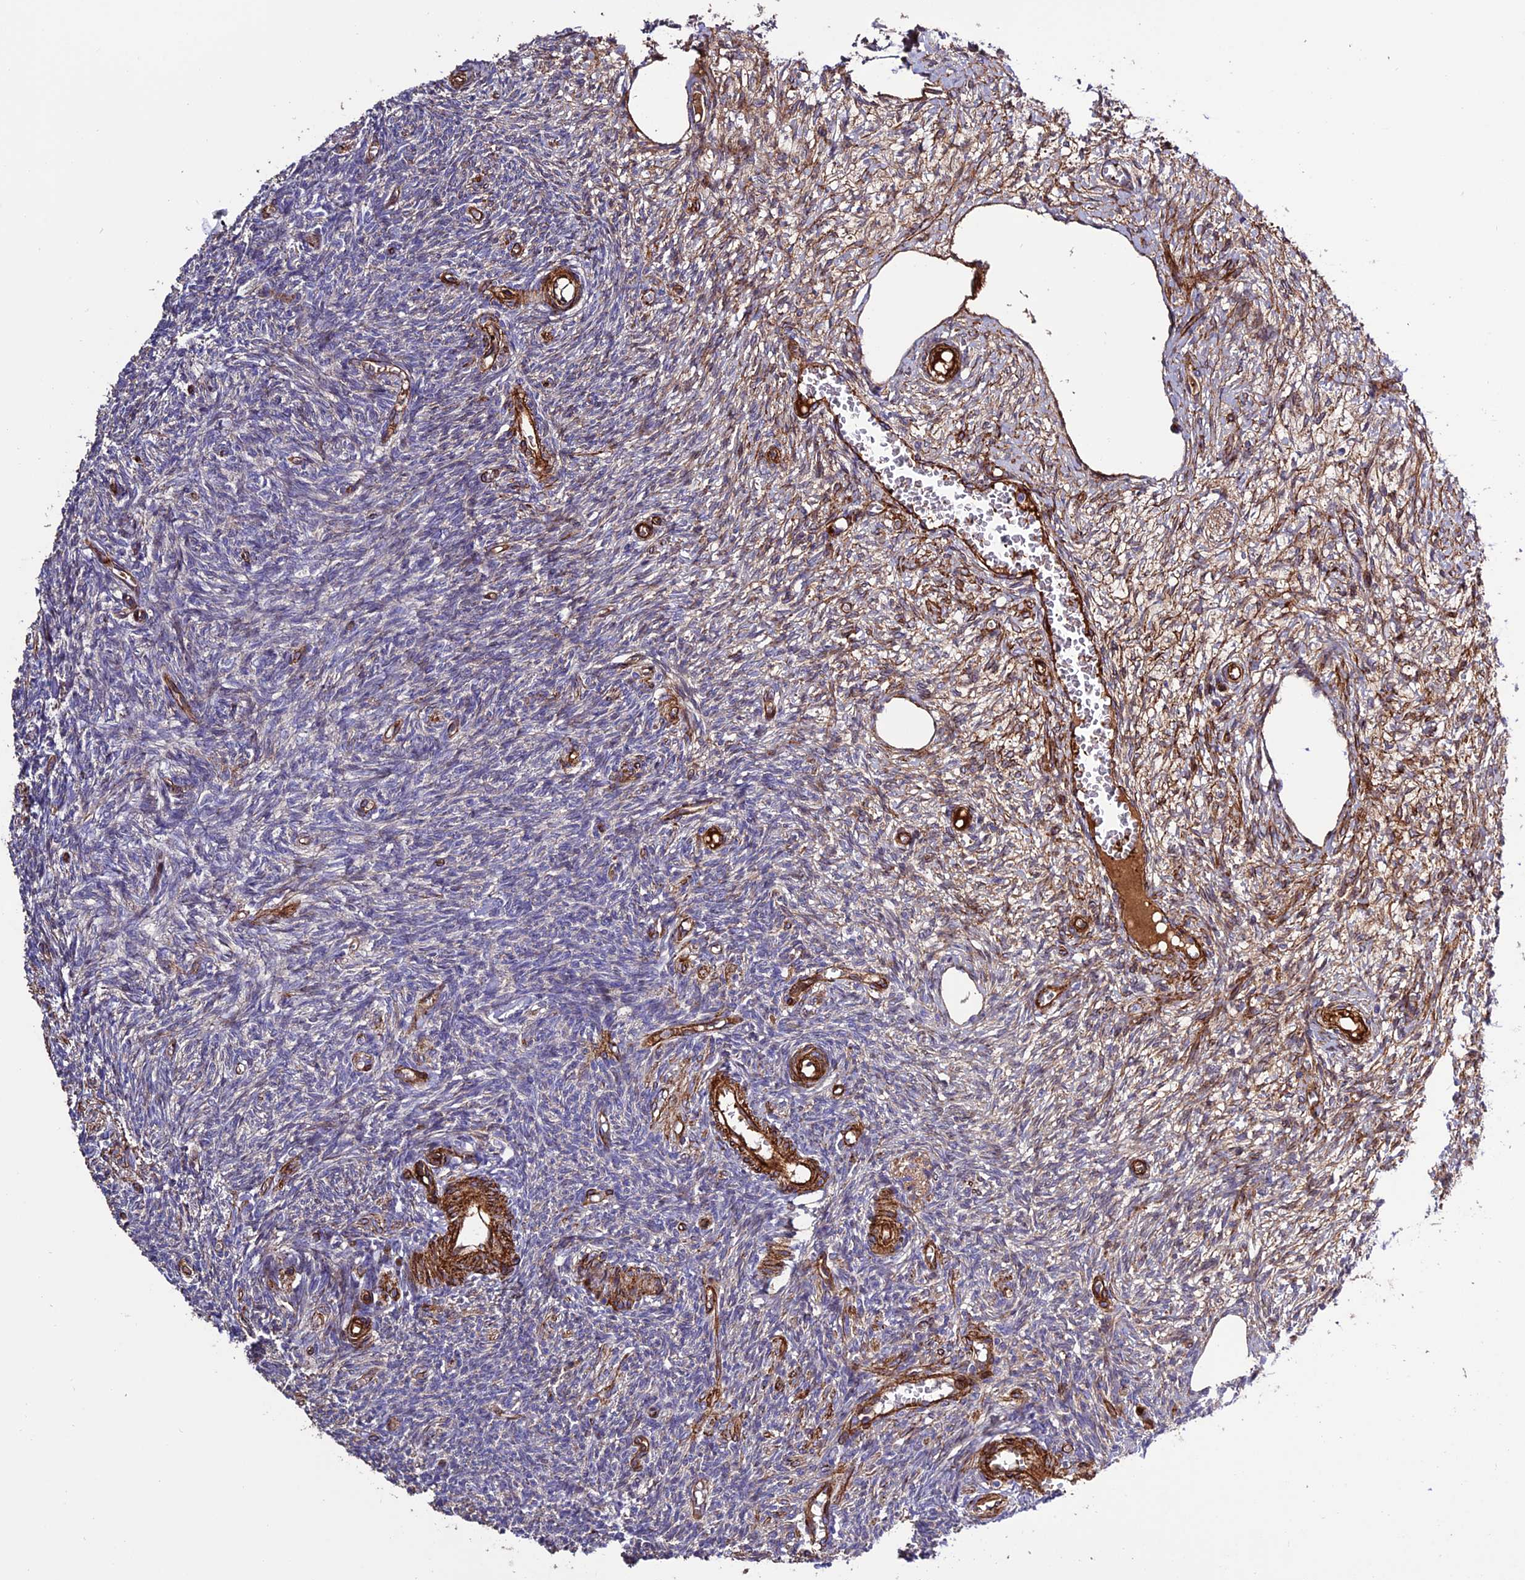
{"staining": {"intensity": "weak", "quantity": "25%-75%", "location": "cytoplasmic/membranous"}, "tissue": "ovary", "cell_type": "Ovarian stroma cells", "image_type": "normal", "snomed": [{"axis": "morphology", "description": "Normal tissue, NOS"}, {"axis": "topography", "description": "Ovary"}], "caption": "Ovary stained with immunohistochemistry exhibits weak cytoplasmic/membranous staining in approximately 25%-75% of ovarian stroma cells.", "gene": "REX1BD", "patient": {"sex": "female", "age": 27}}